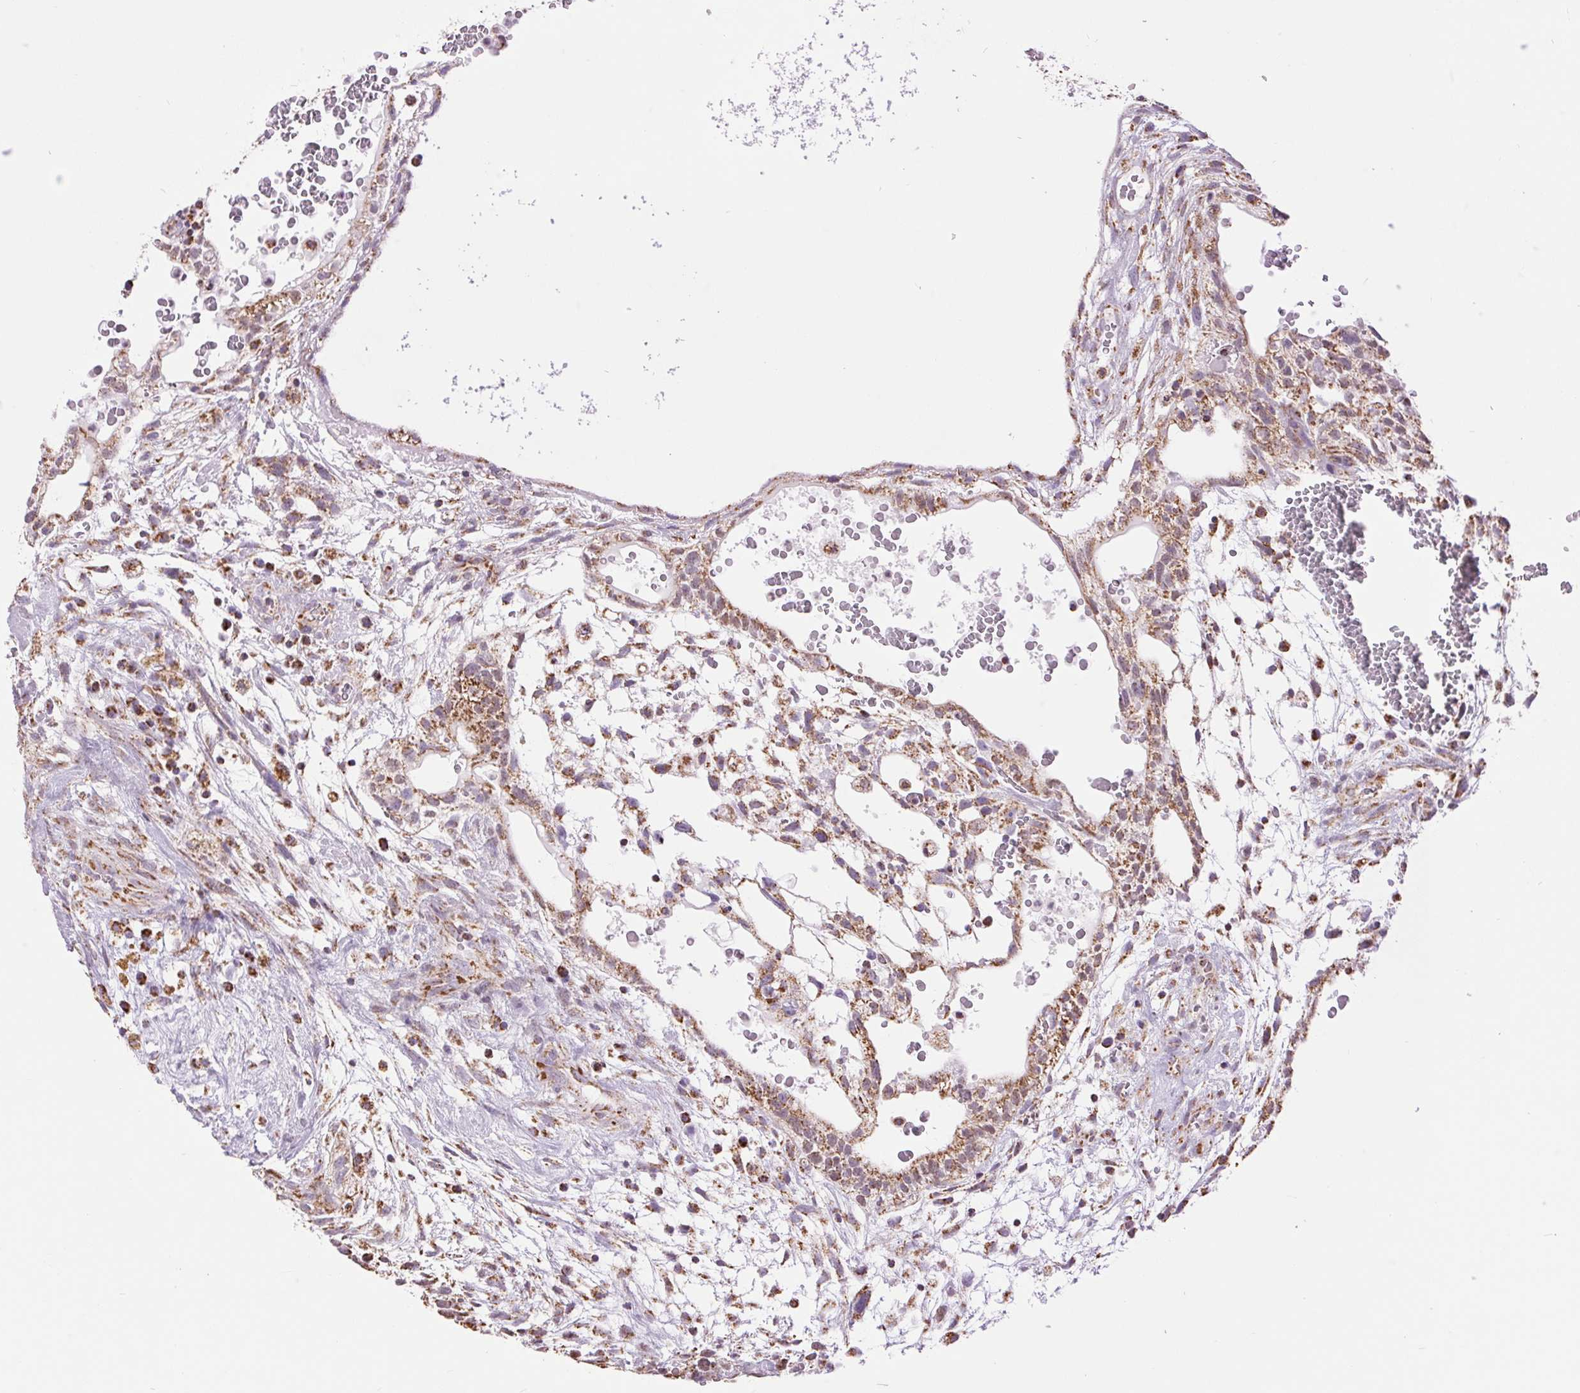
{"staining": {"intensity": "moderate", "quantity": ">75%", "location": "cytoplasmic/membranous"}, "tissue": "testis cancer", "cell_type": "Tumor cells", "image_type": "cancer", "snomed": [{"axis": "morphology", "description": "Normal tissue, NOS"}, {"axis": "morphology", "description": "Carcinoma, Embryonal, NOS"}, {"axis": "topography", "description": "Testis"}], "caption": "Moderate cytoplasmic/membranous protein expression is present in approximately >75% of tumor cells in testis cancer (embryonal carcinoma).", "gene": "ATP5PB", "patient": {"sex": "male", "age": 32}}